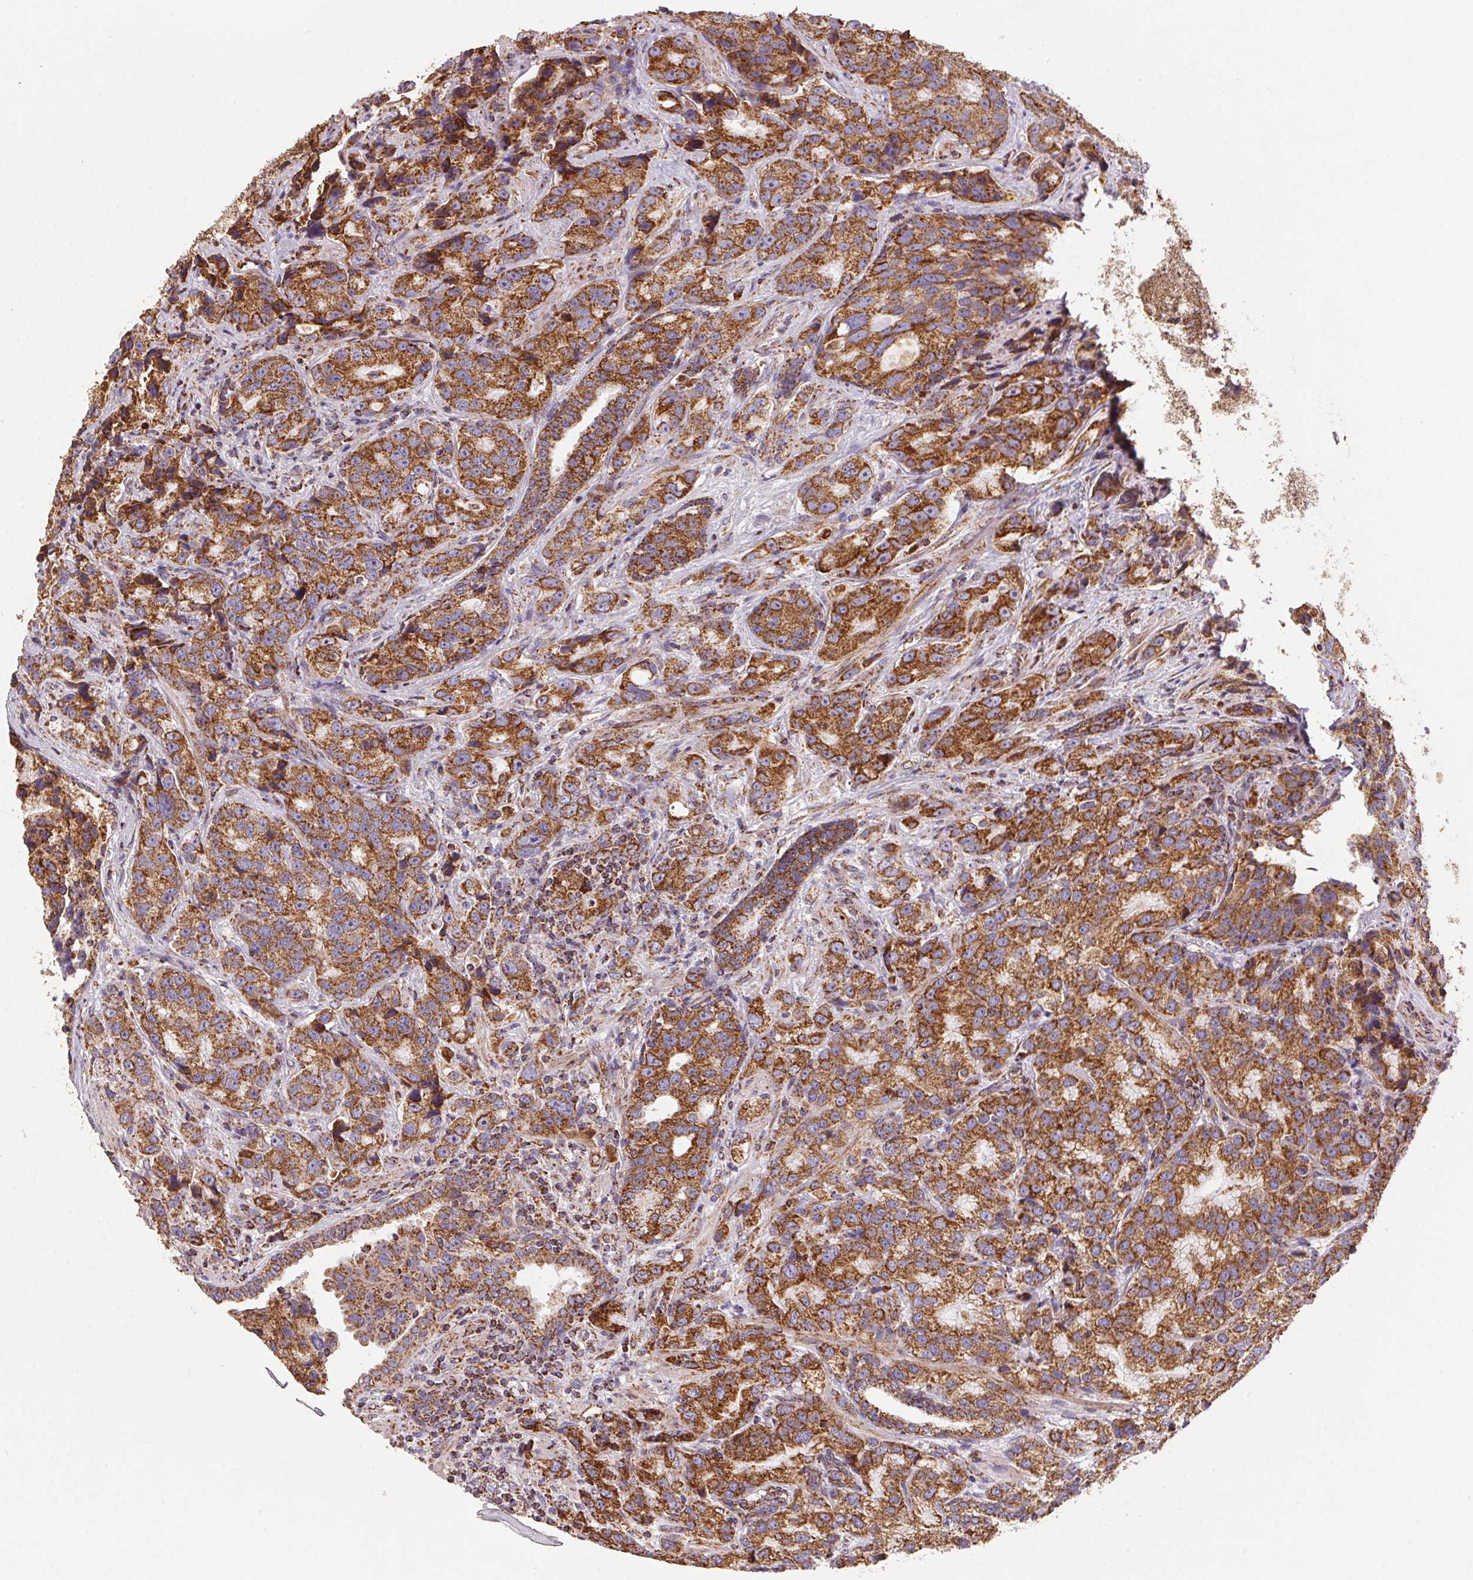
{"staining": {"intensity": "strong", "quantity": ">75%", "location": "cytoplasmic/membranous"}, "tissue": "prostate cancer", "cell_type": "Tumor cells", "image_type": "cancer", "snomed": [{"axis": "morphology", "description": "Adenocarcinoma, NOS"}, {"axis": "topography", "description": "Prostate"}], "caption": "Prostate adenocarcinoma was stained to show a protein in brown. There is high levels of strong cytoplasmic/membranous expression in approximately >75% of tumor cells.", "gene": "NDUFS2", "patient": {"sex": "male", "age": 63}}